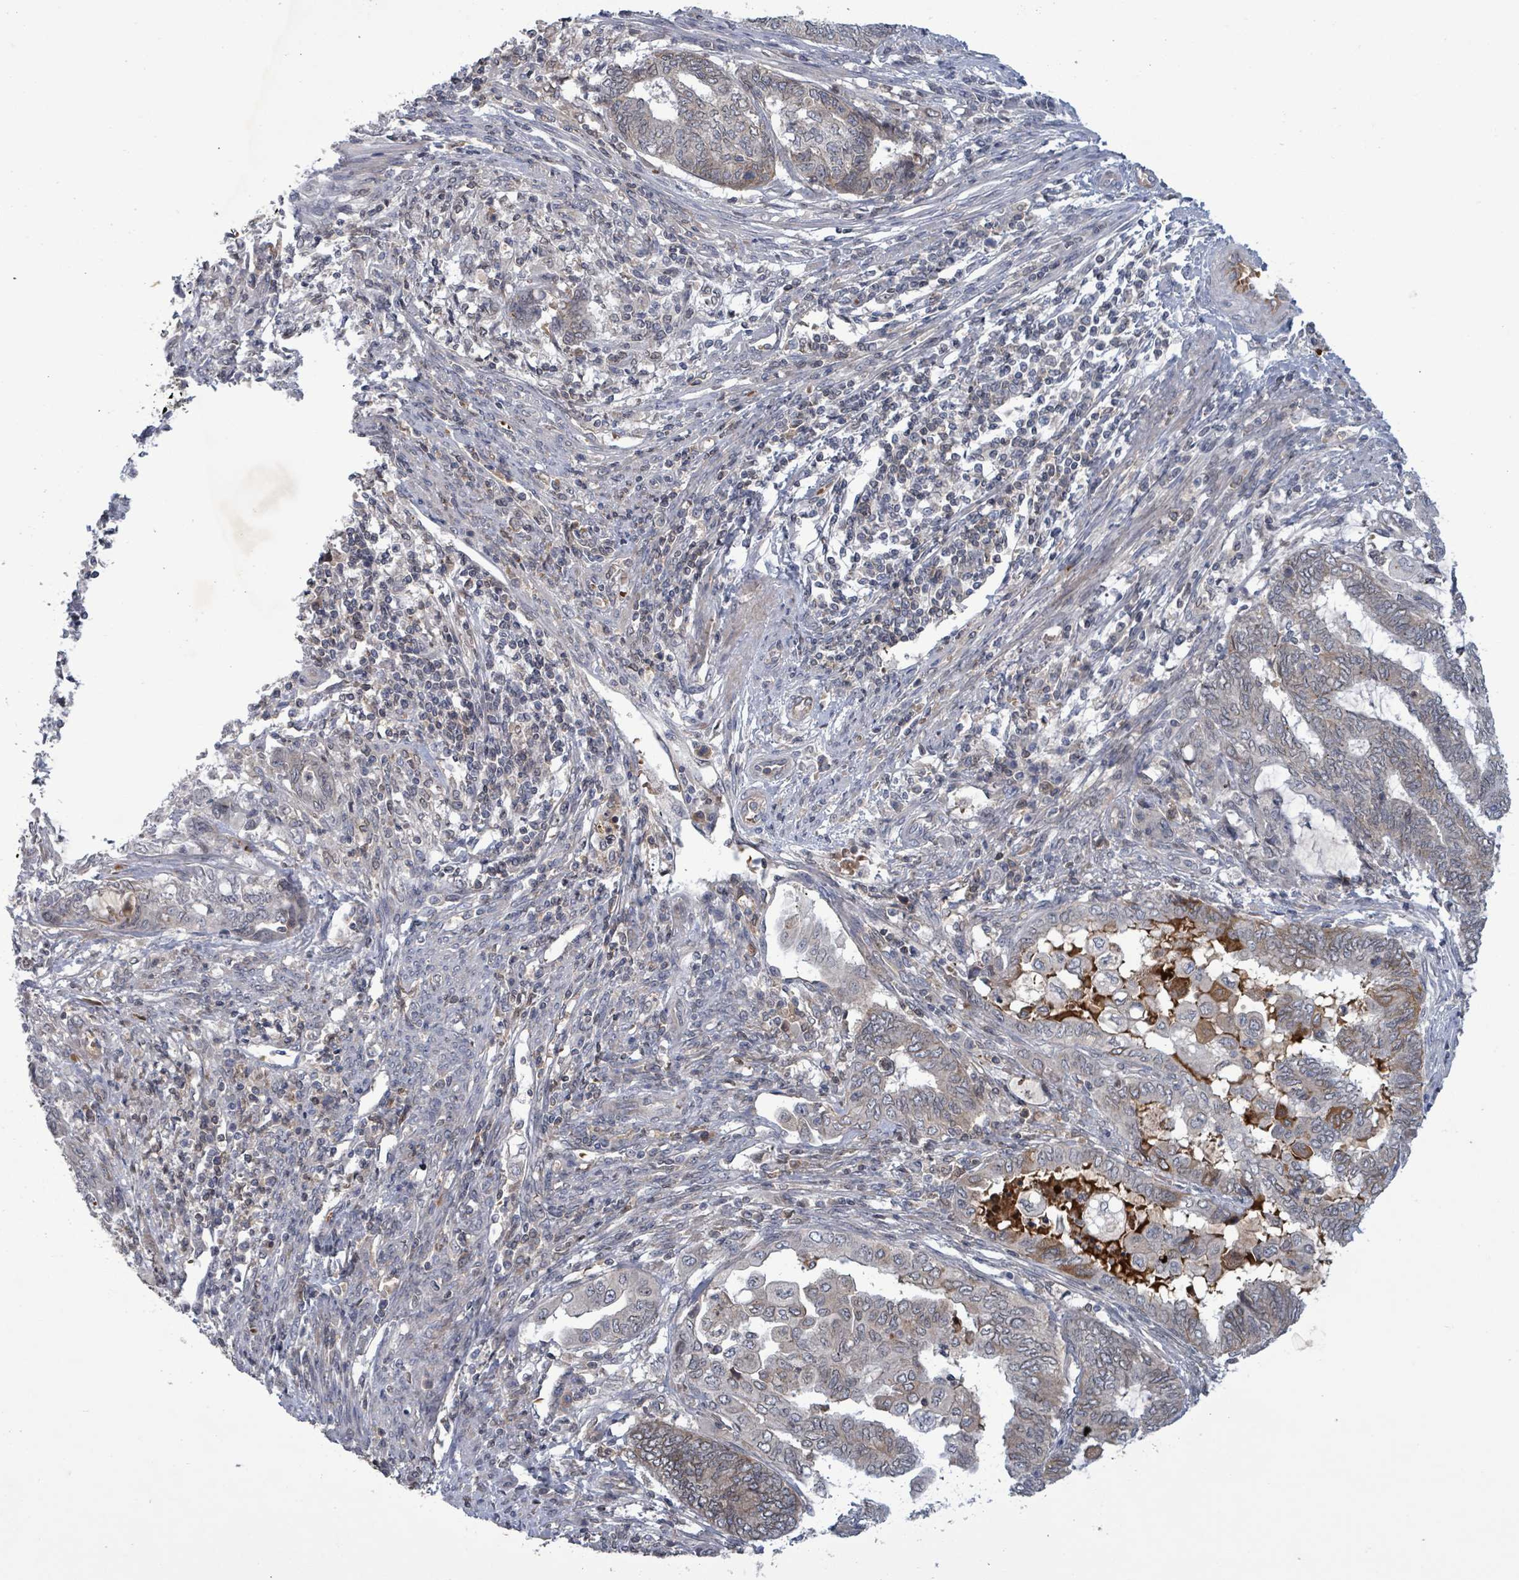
{"staining": {"intensity": "negative", "quantity": "none", "location": "none"}, "tissue": "endometrial cancer", "cell_type": "Tumor cells", "image_type": "cancer", "snomed": [{"axis": "morphology", "description": "Adenocarcinoma, NOS"}, {"axis": "topography", "description": "Uterus"}, {"axis": "topography", "description": "Endometrium"}], "caption": "Human endometrial adenocarcinoma stained for a protein using immunohistochemistry (IHC) demonstrates no positivity in tumor cells.", "gene": "GRM8", "patient": {"sex": "female", "age": 70}}